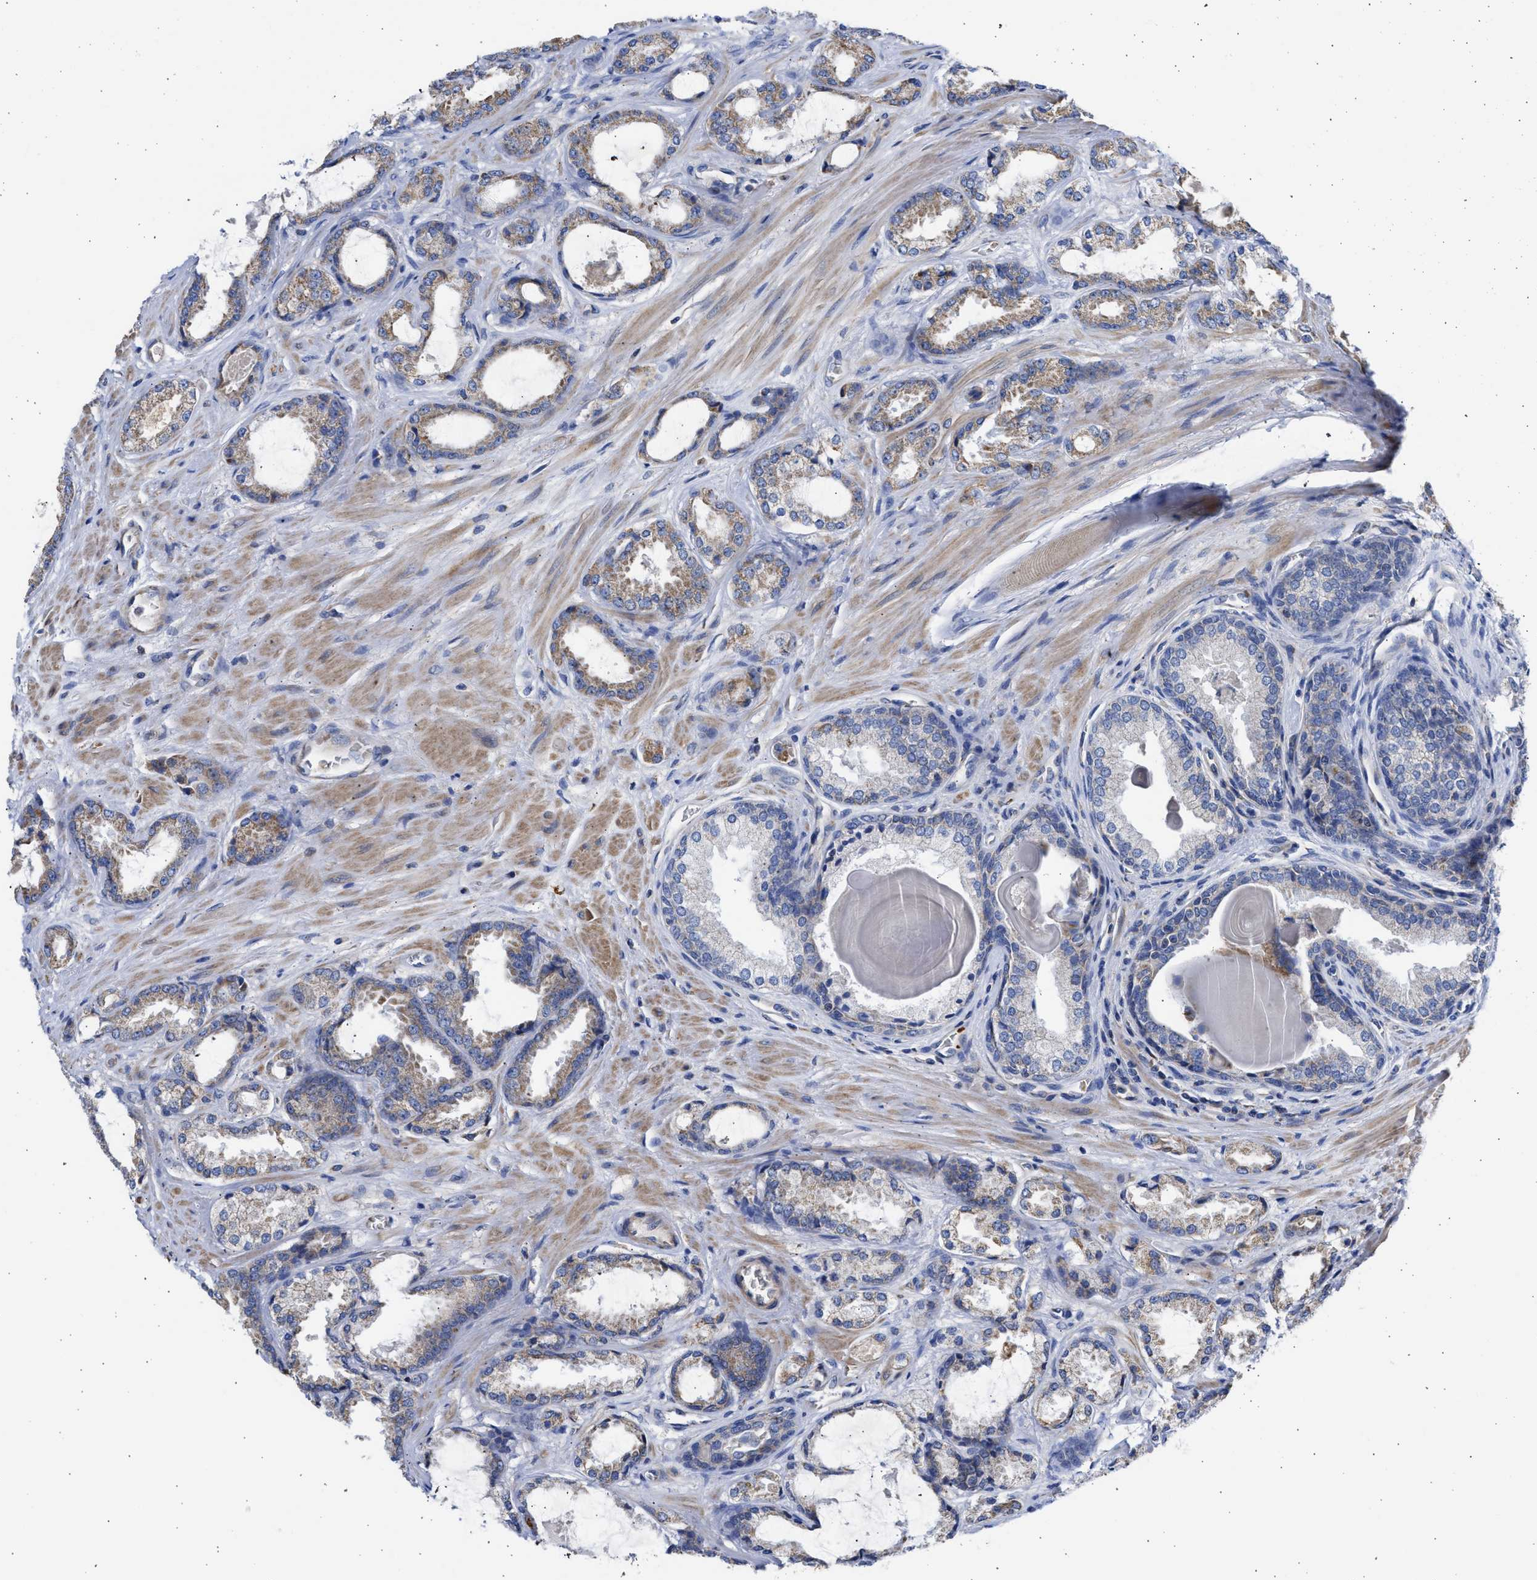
{"staining": {"intensity": "moderate", "quantity": "25%-75%", "location": "cytoplasmic/membranous"}, "tissue": "prostate cancer", "cell_type": "Tumor cells", "image_type": "cancer", "snomed": [{"axis": "morphology", "description": "Adenocarcinoma, High grade"}, {"axis": "topography", "description": "Prostate"}], "caption": "Prostate cancer (high-grade adenocarcinoma) stained with immunohistochemistry (IHC) displays moderate cytoplasmic/membranous positivity in about 25%-75% of tumor cells.", "gene": "BTG3", "patient": {"sex": "male", "age": 65}}